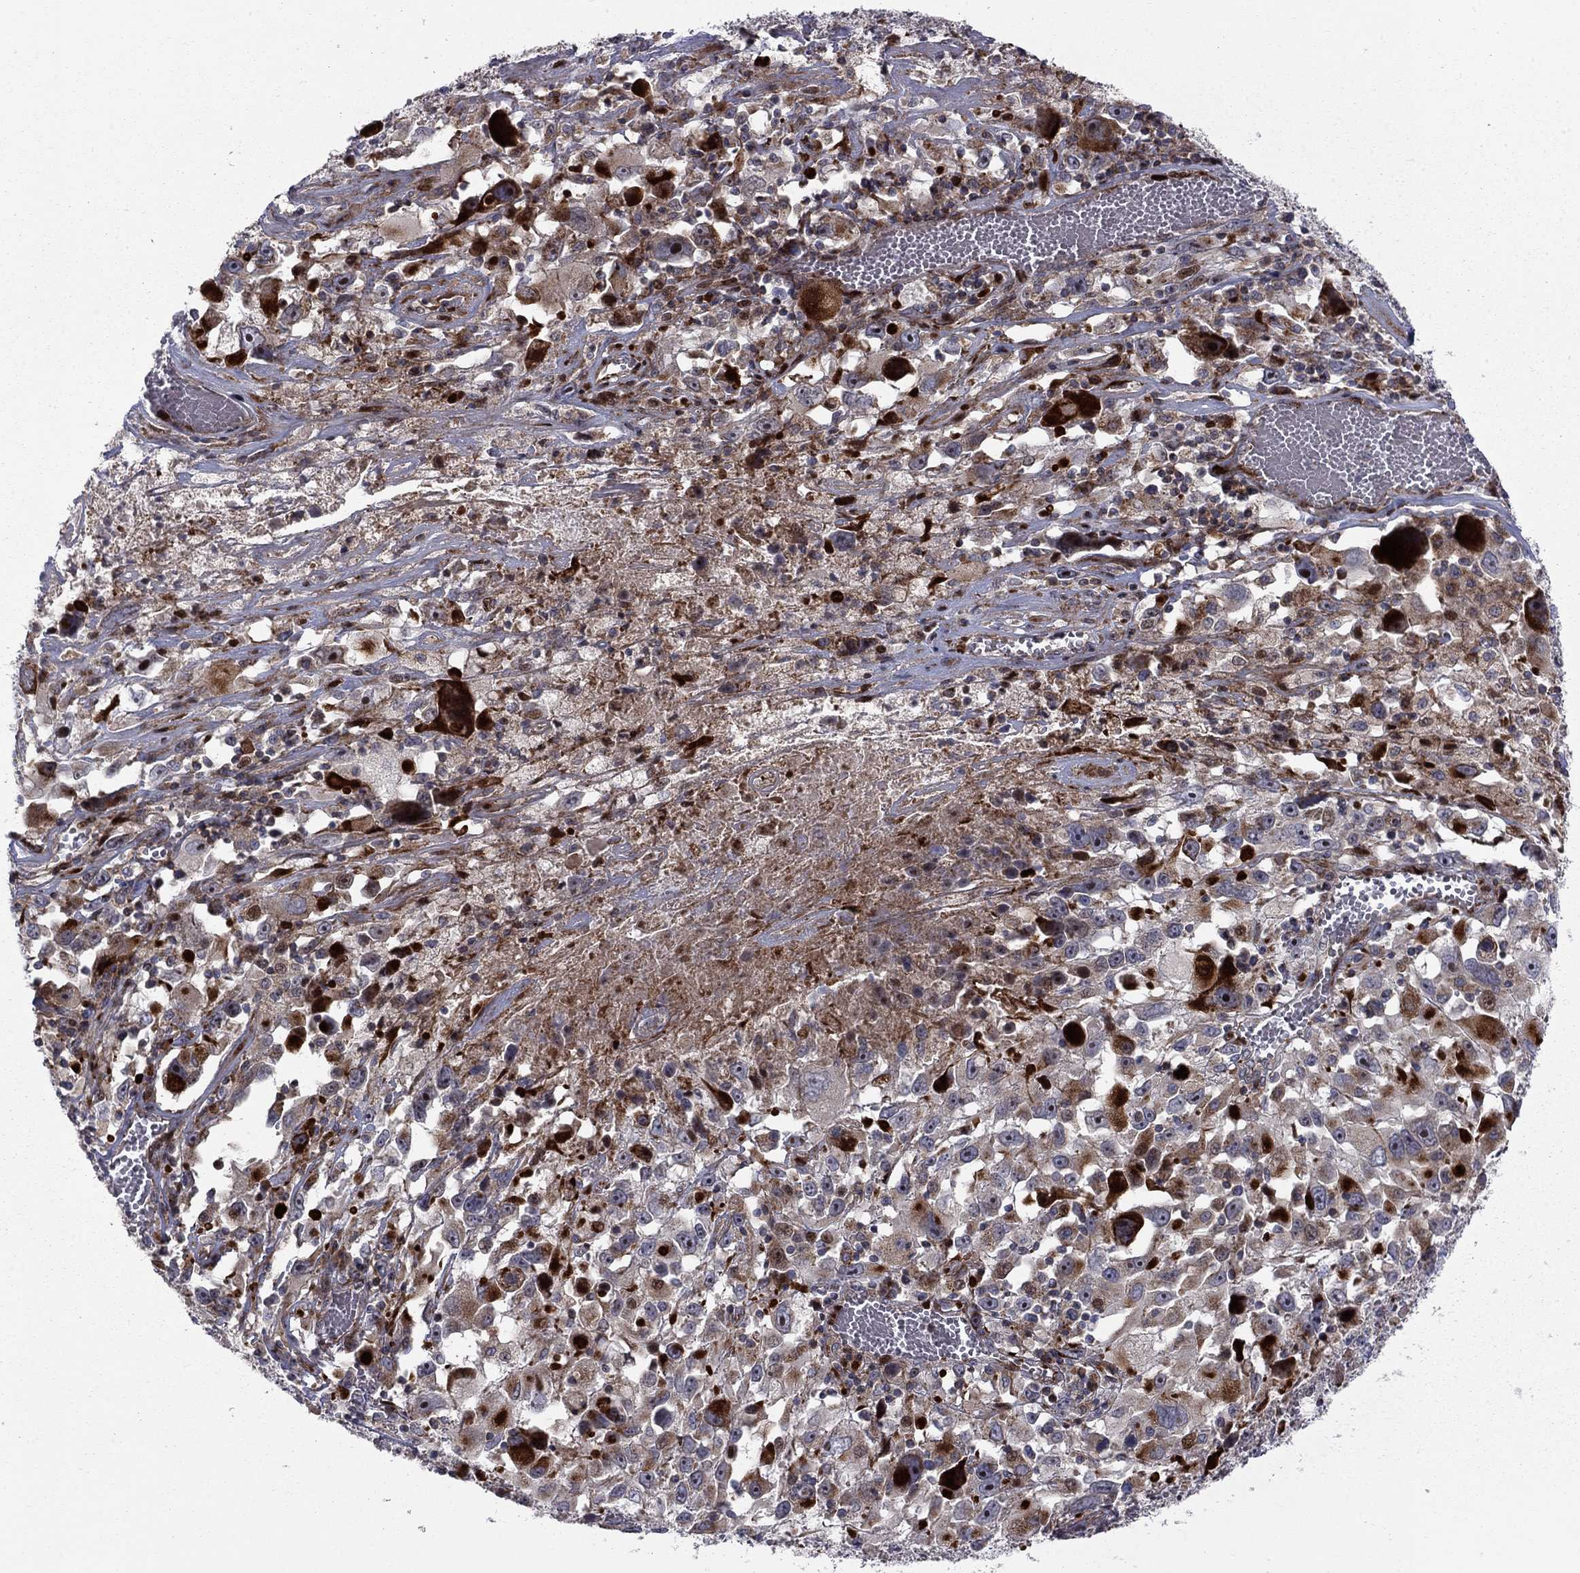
{"staining": {"intensity": "strong", "quantity": "<25%", "location": "cytoplasmic/membranous,nuclear"}, "tissue": "melanoma", "cell_type": "Tumor cells", "image_type": "cancer", "snomed": [{"axis": "morphology", "description": "Malignant melanoma, Metastatic site"}, {"axis": "topography", "description": "Soft tissue"}], "caption": "Immunohistochemical staining of malignant melanoma (metastatic site) displays medium levels of strong cytoplasmic/membranous and nuclear staining in about <25% of tumor cells.", "gene": "MIOS", "patient": {"sex": "male", "age": 50}}